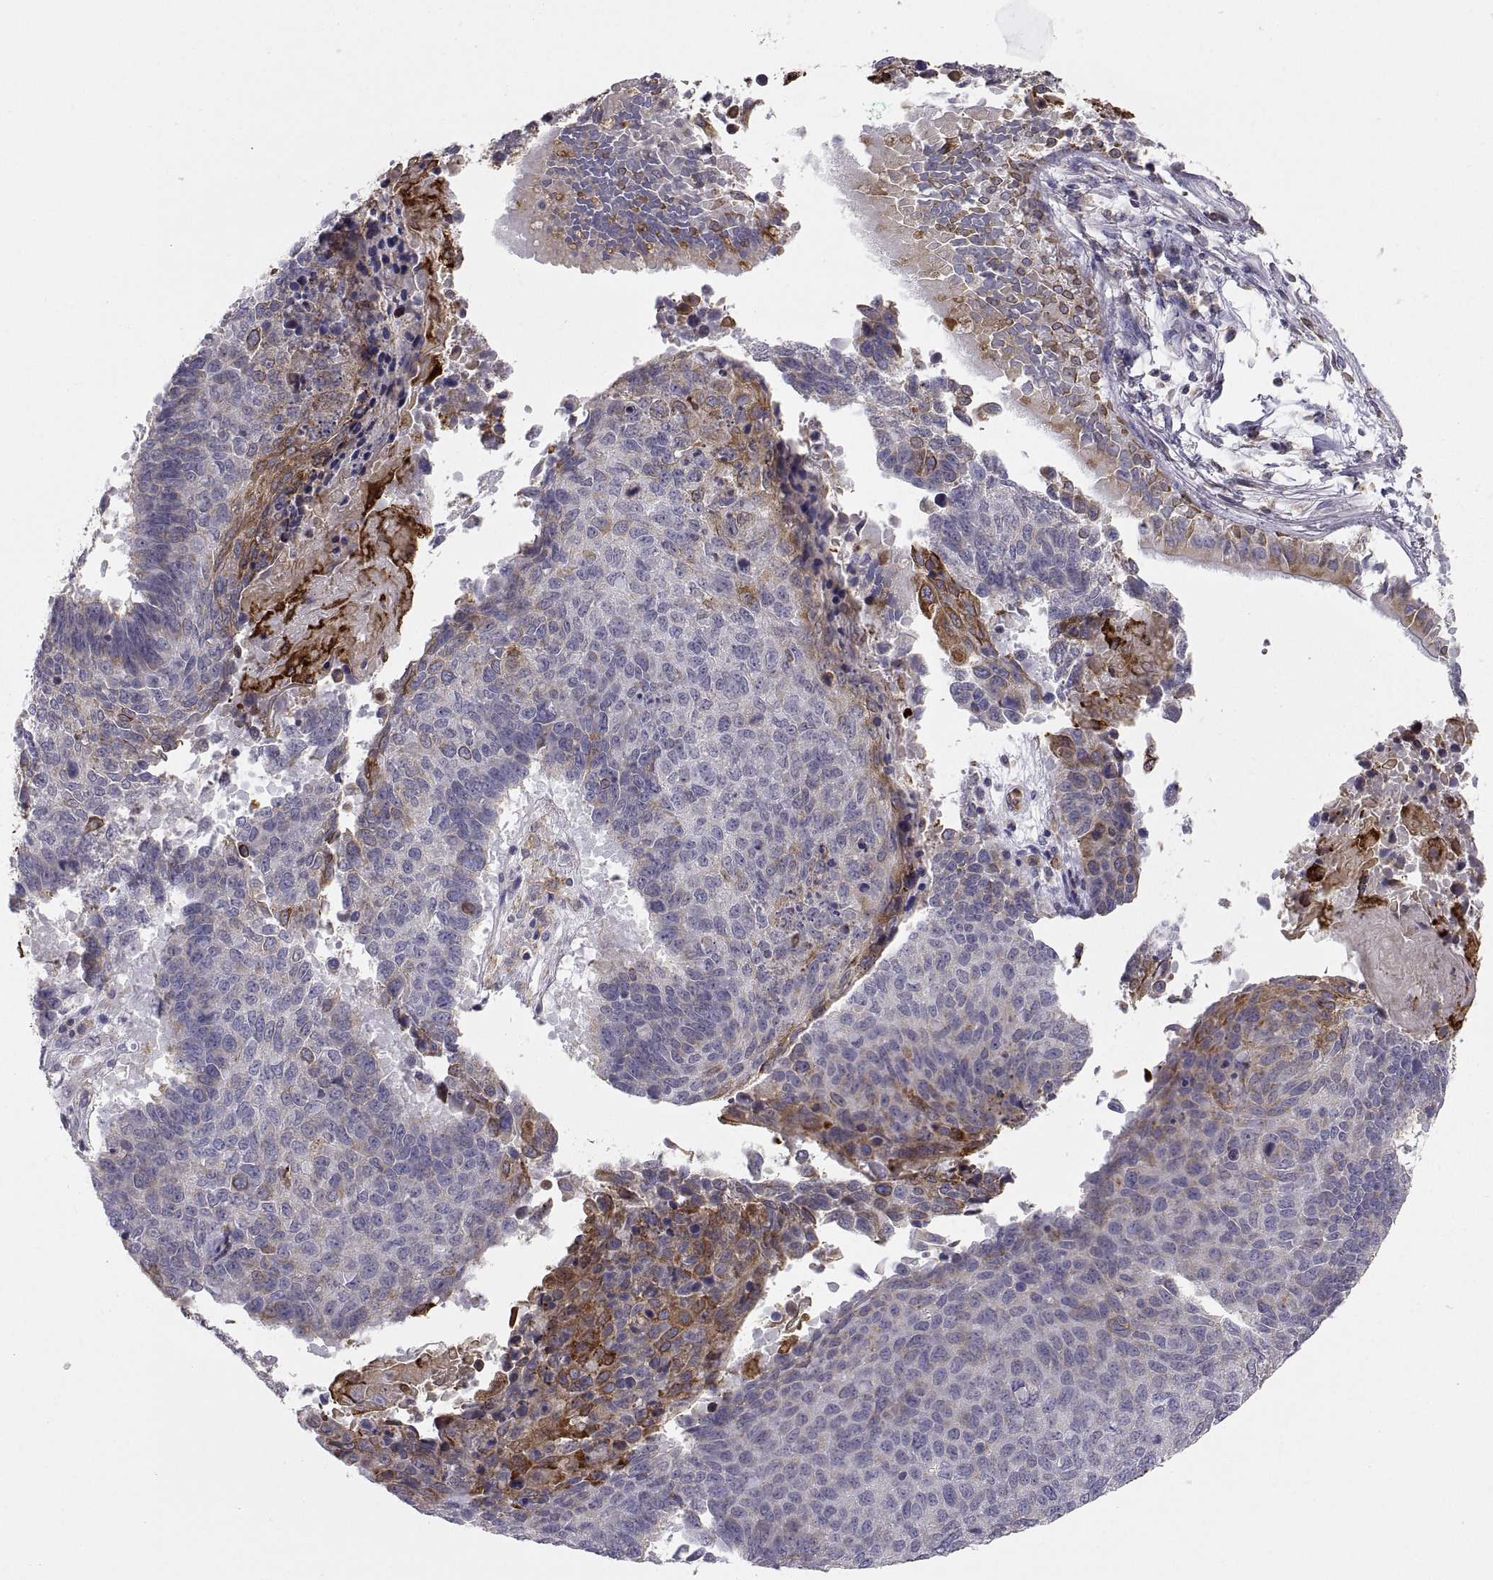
{"staining": {"intensity": "strong", "quantity": "<25%", "location": "cytoplasmic/membranous"}, "tissue": "lung cancer", "cell_type": "Tumor cells", "image_type": "cancer", "snomed": [{"axis": "morphology", "description": "Squamous cell carcinoma, NOS"}, {"axis": "topography", "description": "Lung"}], "caption": "Protein expression analysis of human squamous cell carcinoma (lung) reveals strong cytoplasmic/membranous expression in about <25% of tumor cells.", "gene": "ERO1A", "patient": {"sex": "male", "age": 73}}